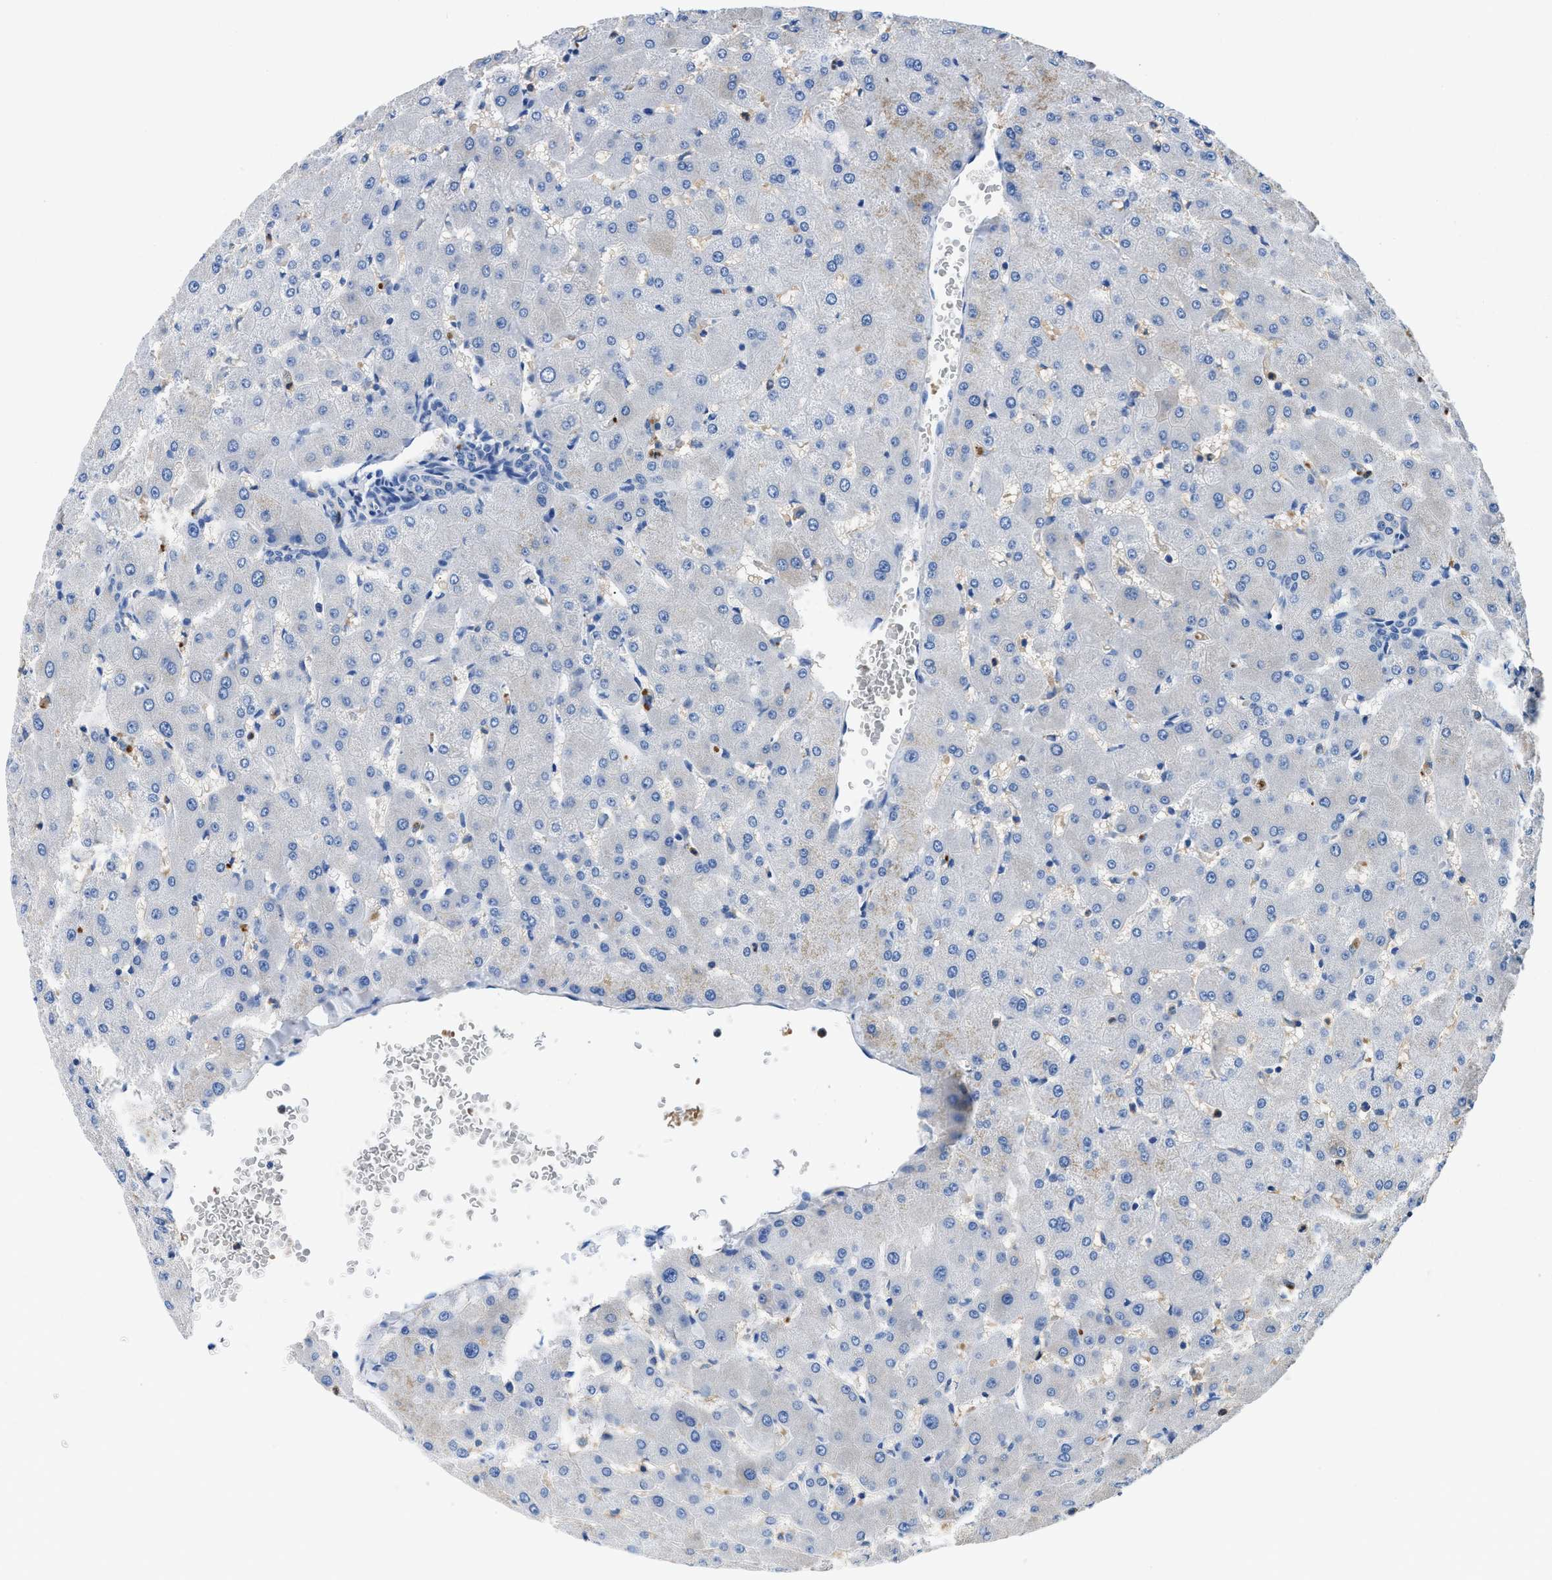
{"staining": {"intensity": "negative", "quantity": "none", "location": "none"}, "tissue": "liver", "cell_type": "Cholangiocytes", "image_type": "normal", "snomed": [{"axis": "morphology", "description": "Normal tissue, NOS"}, {"axis": "topography", "description": "Liver"}], "caption": "Human liver stained for a protein using immunohistochemistry shows no positivity in cholangiocytes.", "gene": "NEB", "patient": {"sex": "female", "age": 63}}